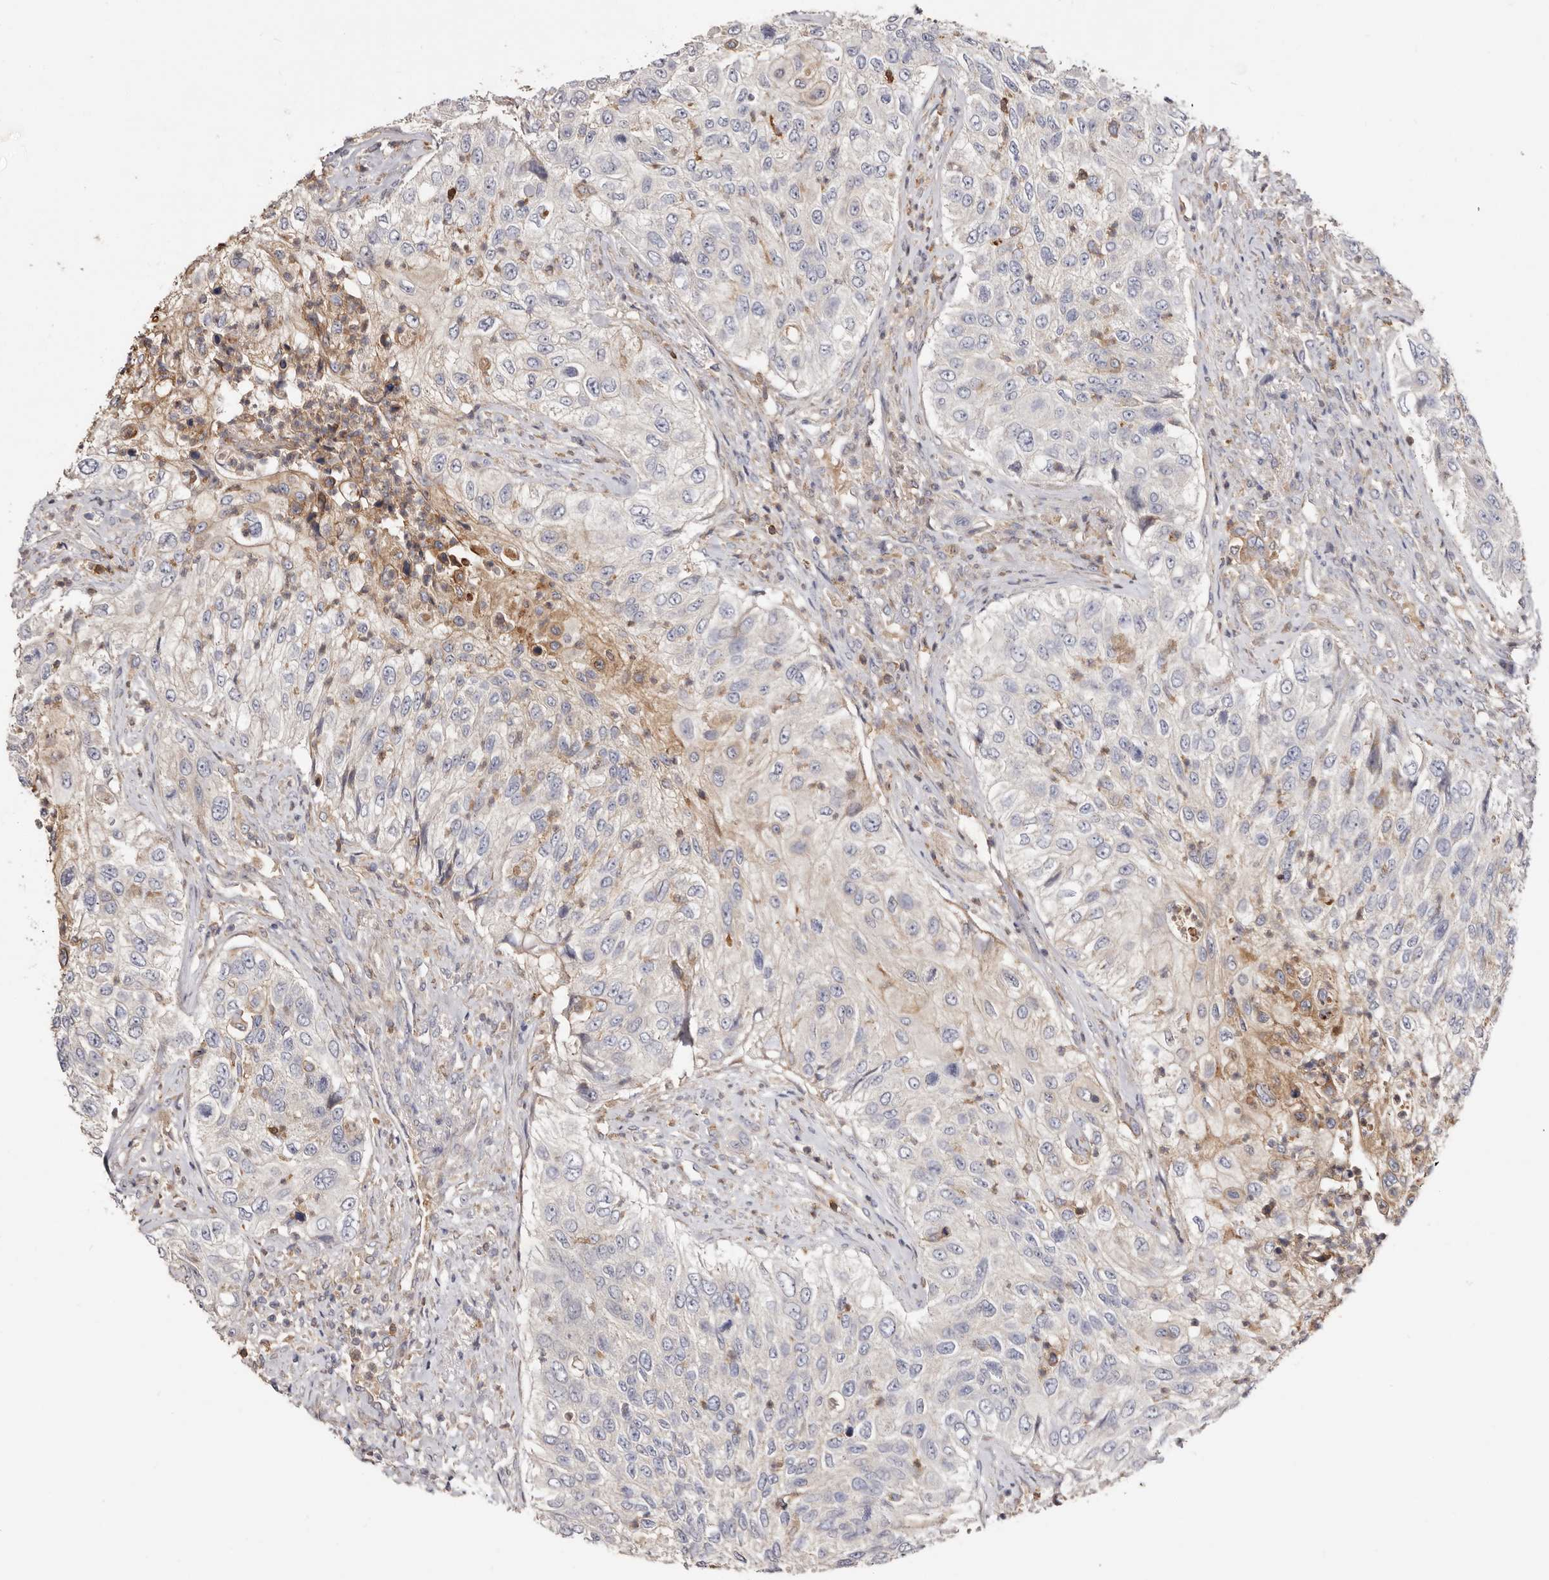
{"staining": {"intensity": "weak", "quantity": "<25%", "location": "cytoplasmic/membranous"}, "tissue": "urothelial cancer", "cell_type": "Tumor cells", "image_type": "cancer", "snomed": [{"axis": "morphology", "description": "Urothelial carcinoma, High grade"}, {"axis": "topography", "description": "Urinary bladder"}], "caption": "The micrograph displays no significant expression in tumor cells of urothelial cancer.", "gene": "LRRC25", "patient": {"sex": "female", "age": 60}}